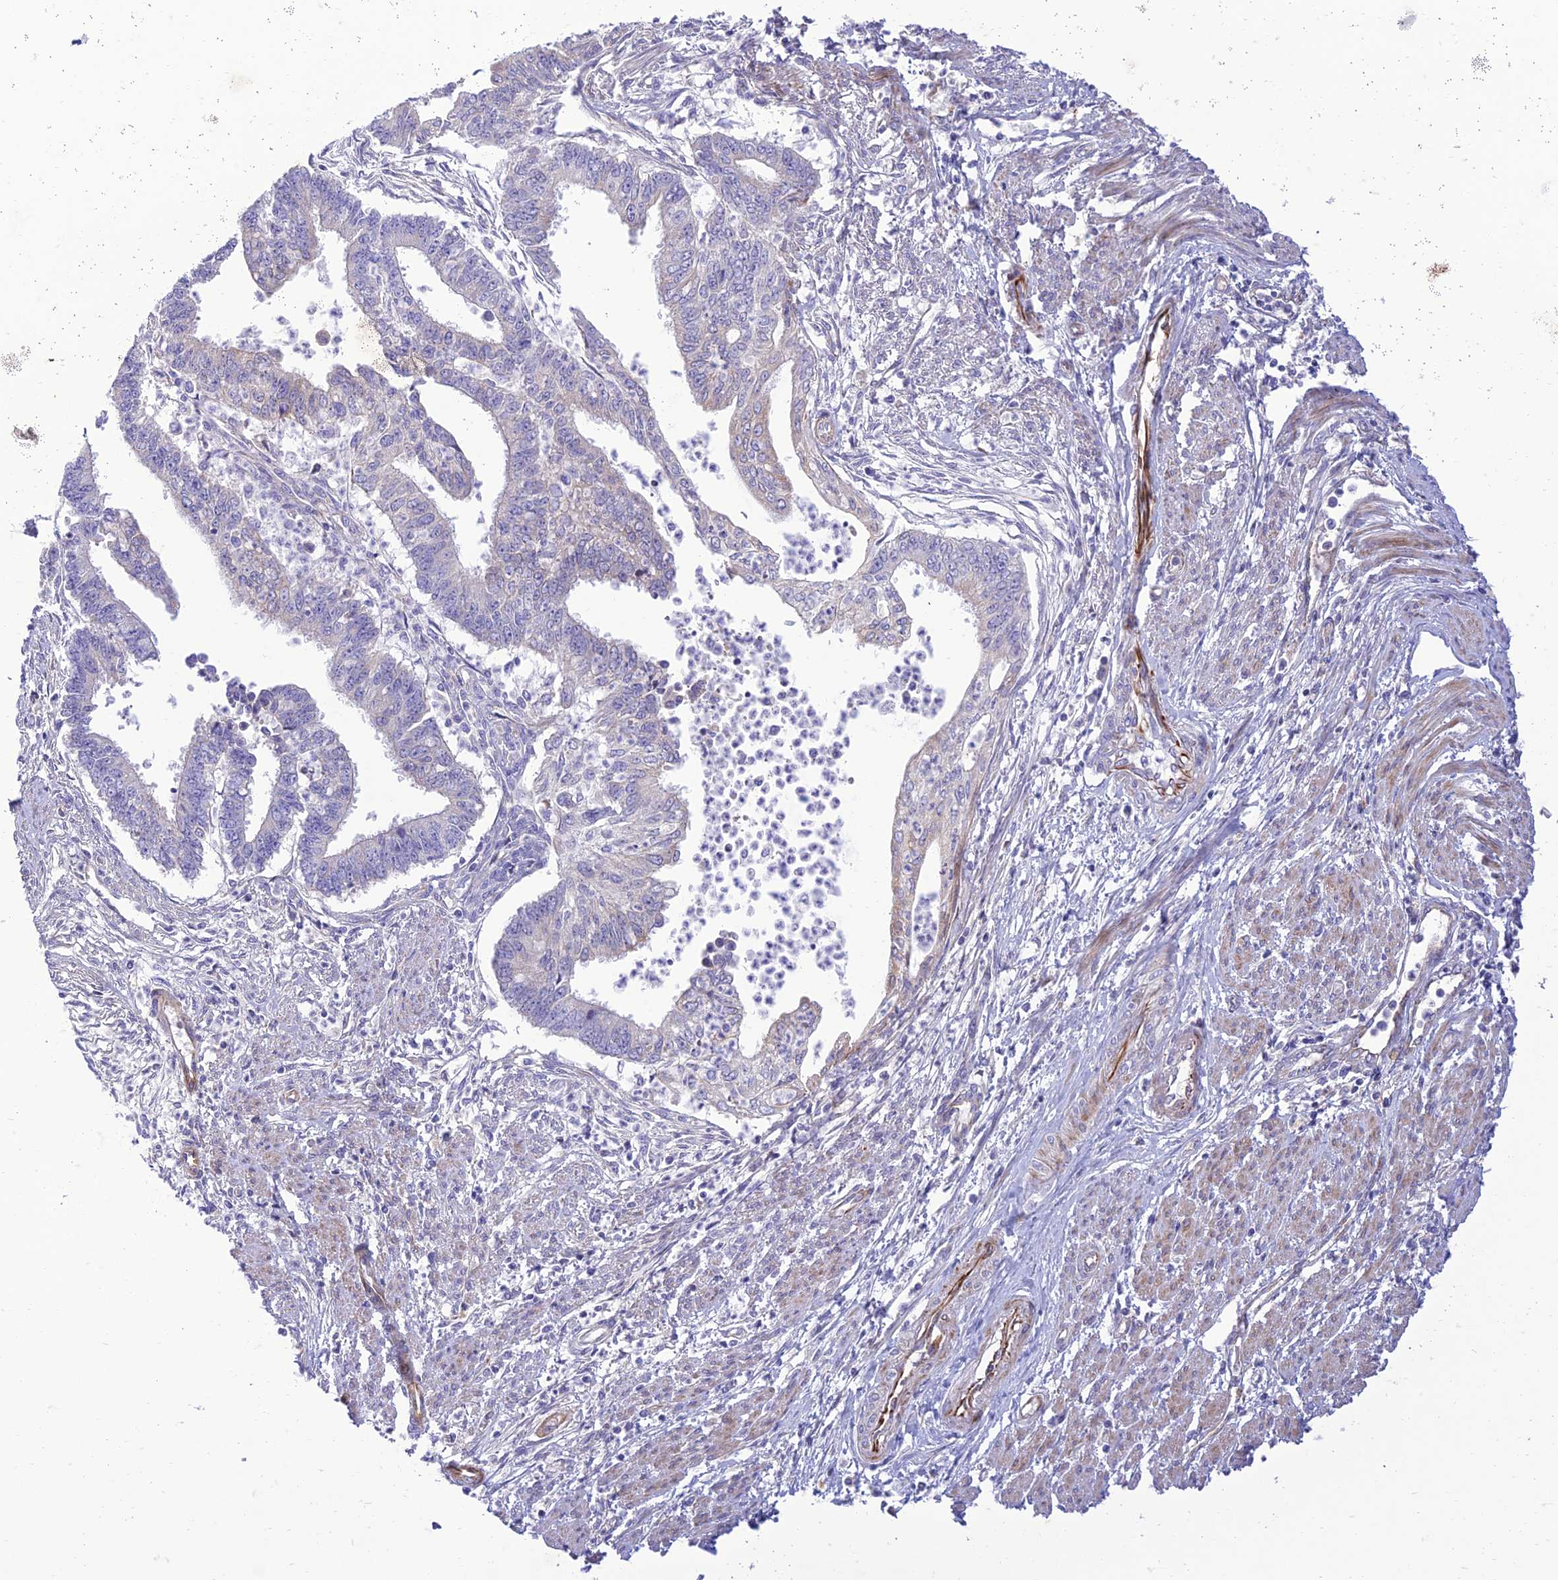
{"staining": {"intensity": "negative", "quantity": "none", "location": "none"}, "tissue": "endometrial cancer", "cell_type": "Tumor cells", "image_type": "cancer", "snomed": [{"axis": "morphology", "description": "Adenocarcinoma, NOS"}, {"axis": "topography", "description": "Endometrium"}], "caption": "Immunohistochemistry (IHC) photomicrograph of endometrial adenocarcinoma stained for a protein (brown), which shows no staining in tumor cells.", "gene": "SEL1L3", "patient": {"sex": "female", "age": 73}}